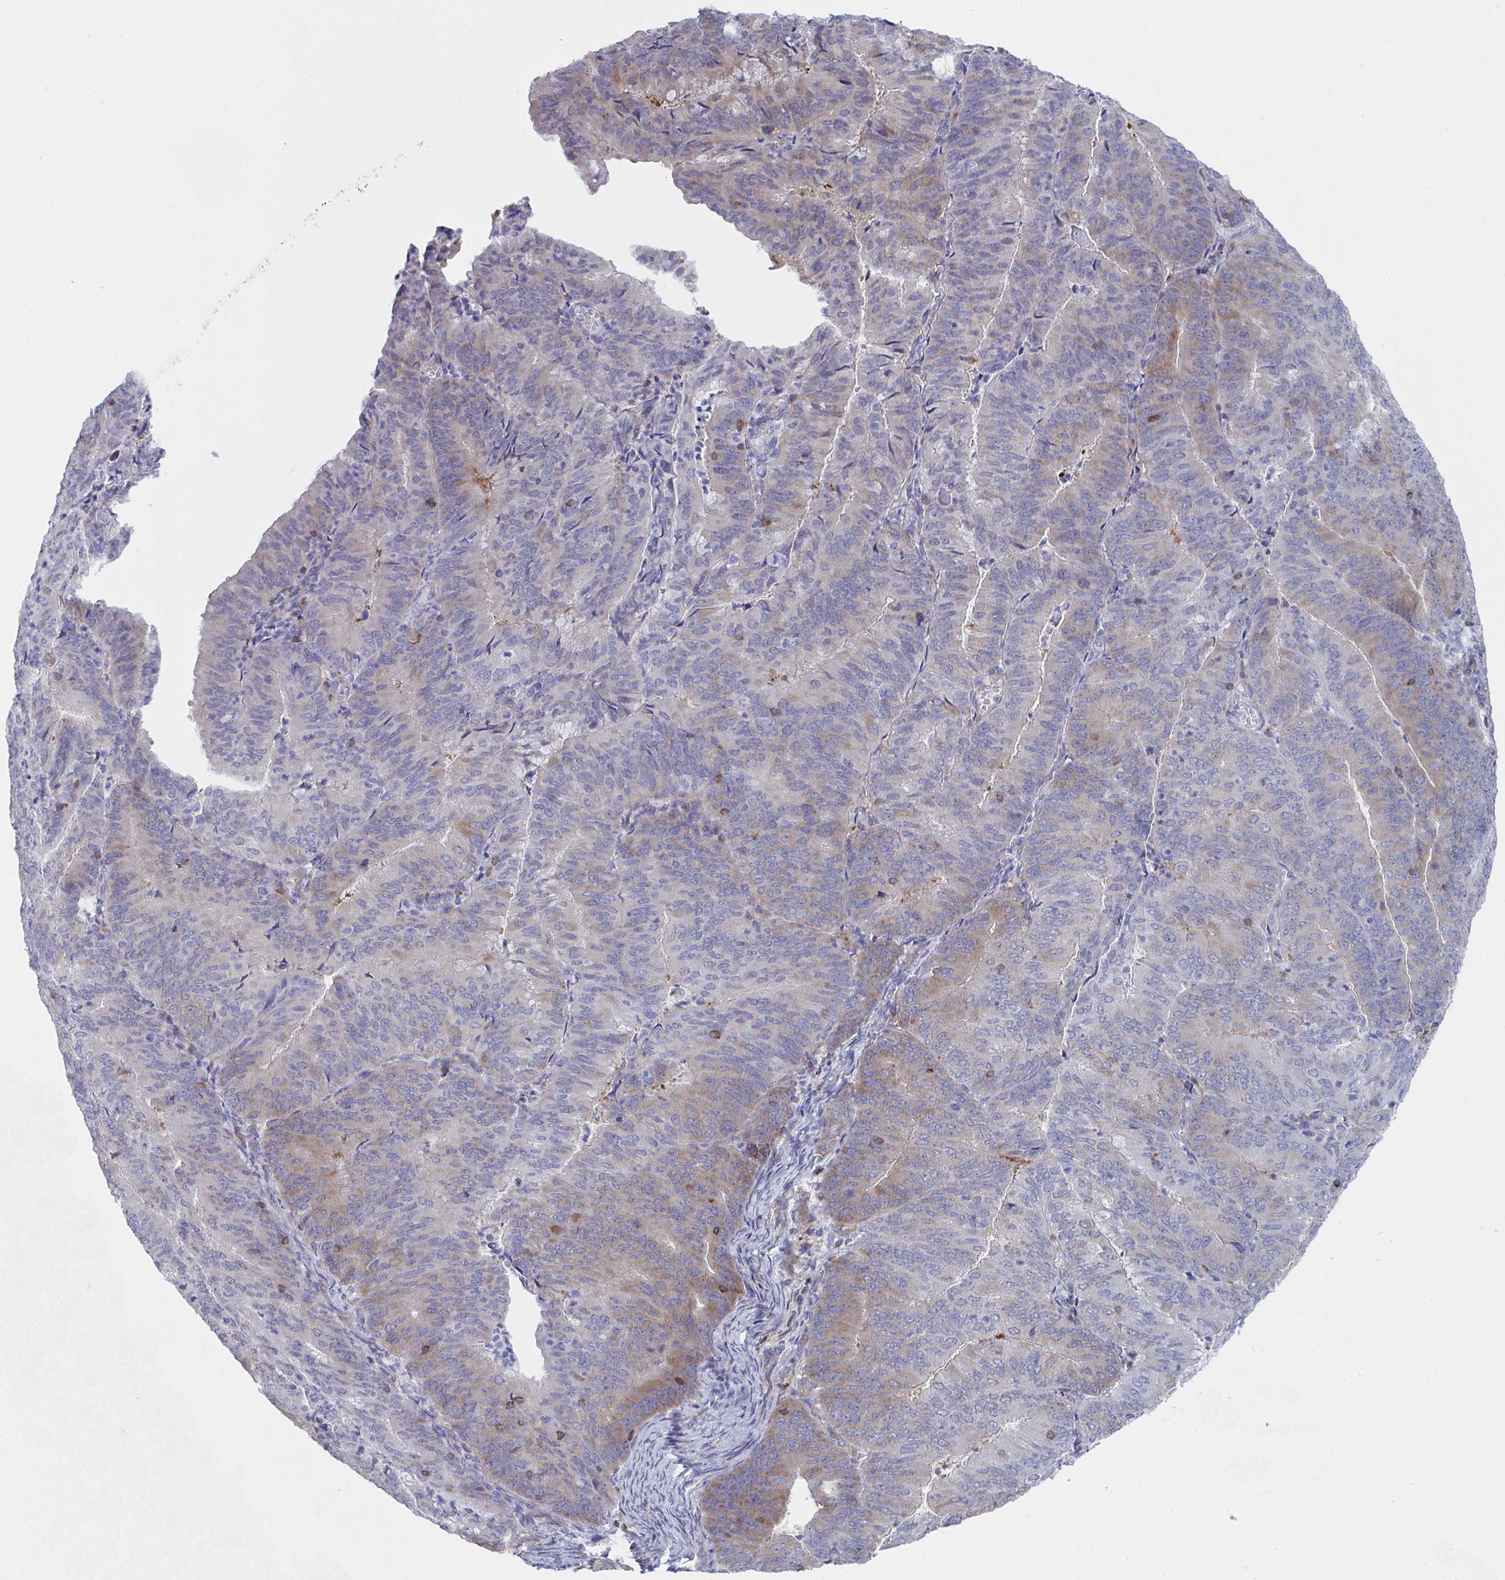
{"staining": {"intensity": "weak", "quantity": "25%-75%", "location": "cytoplasmic/membranous"}, "tissue": "endometrial cancer", "cell_type": "Tumor cells", "image_type": "cancer", "snomed": [{"axis": "morphology", "description": "Adenocarcinoma, NOS"}, {"axis": "topography", "description": "Endometrium"}], "caption": "An image of human adenocarcinoma (endometrial) stained for a protein reveals weak cytoplasmic/membranous brown staining in tumor cells. (DAB (3,3'-diaminobenzidine) IHC, brown staining for protein, blue staining for nuclei).", "gene": "WNK1", "patient": {"sex": "female", "age": 57}}